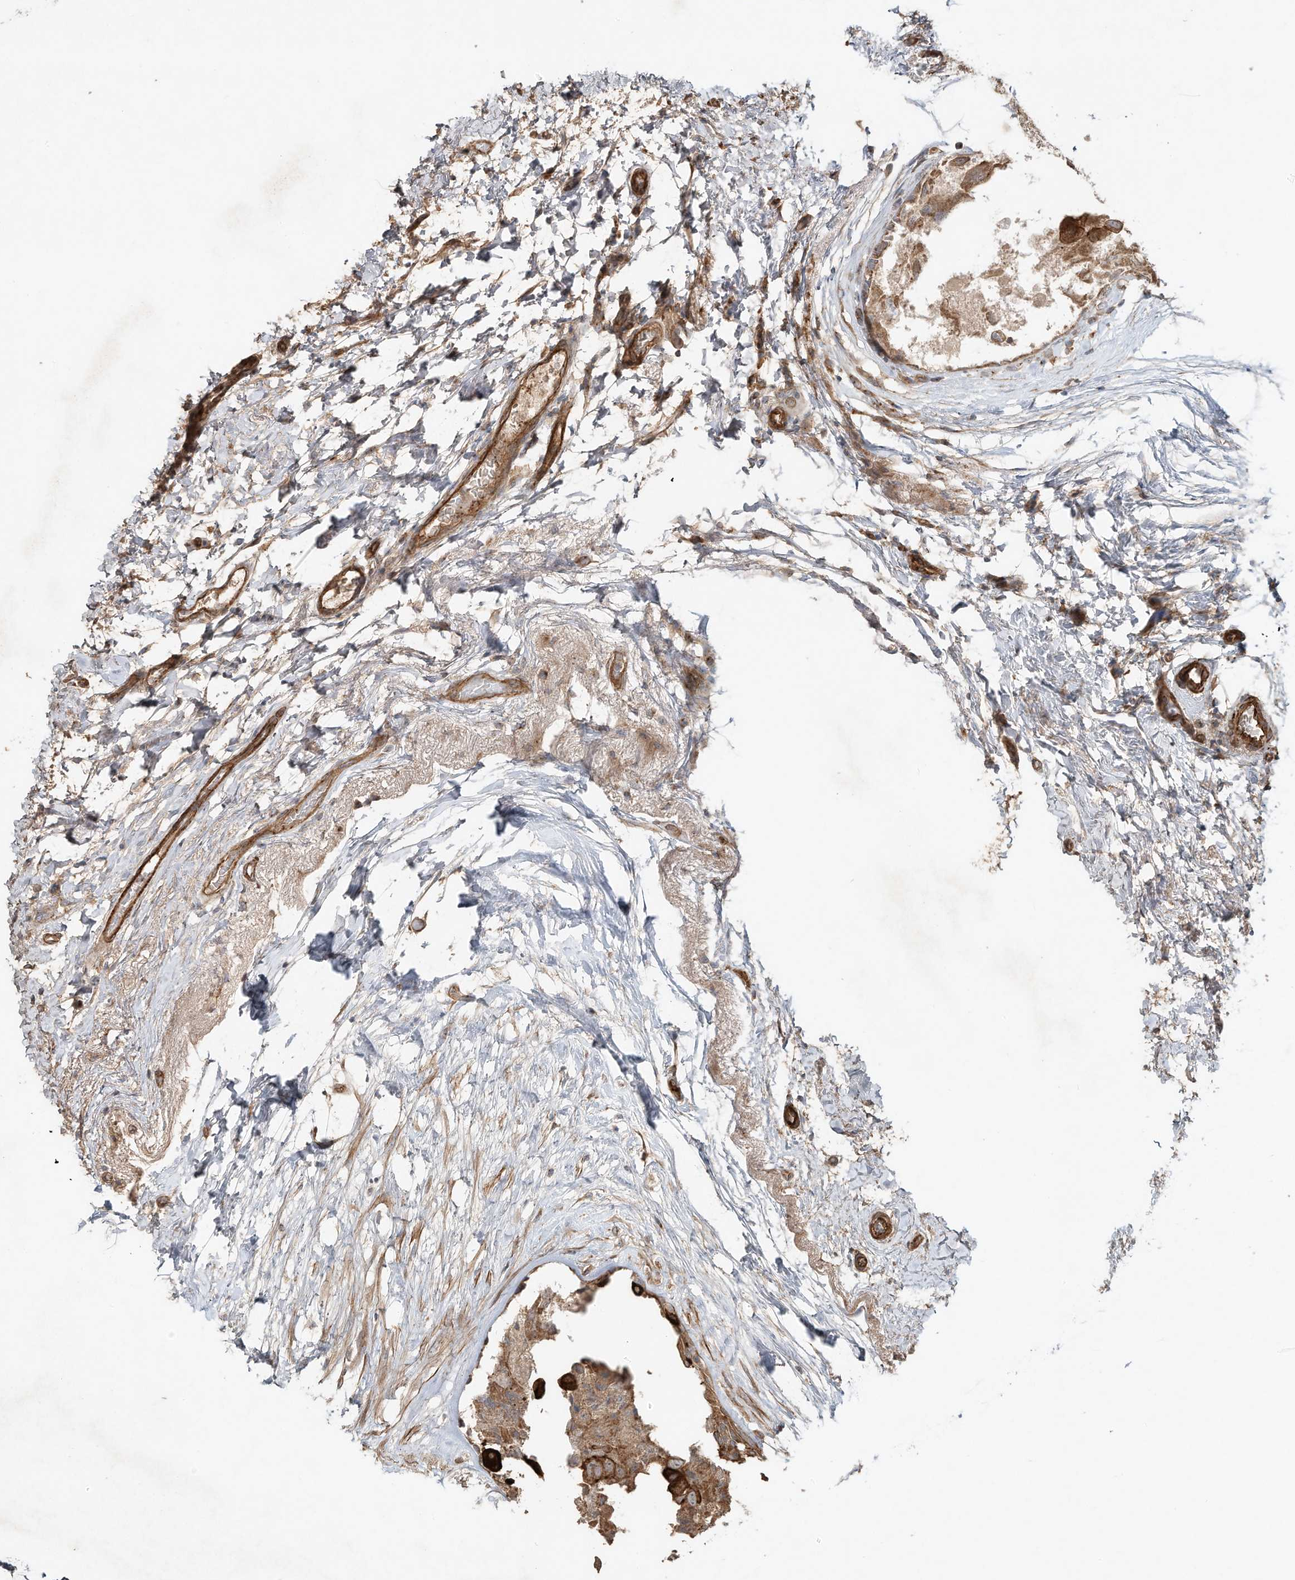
{"staining": {"intensity": "moderate", "quantity": ">75%", "location": "cytoplasmic/membranous"}, "tissue": "breast cancer", "cell_type": "Tumor cells", "image_type": "cancer", "snomed": [{"axis": "morphology", "description": "Duct carcinoma"}, {"axis": "topography", "description": "Breast"}], "caption": "The immunohistochemical stain highlights moderate cytoplasmic/membranous staining in tumor cells of breast cancer (invasive ductal carcinoma) tissue.", "gene": "HTR5A", "patient": {"sex": "female", "age": 62}}